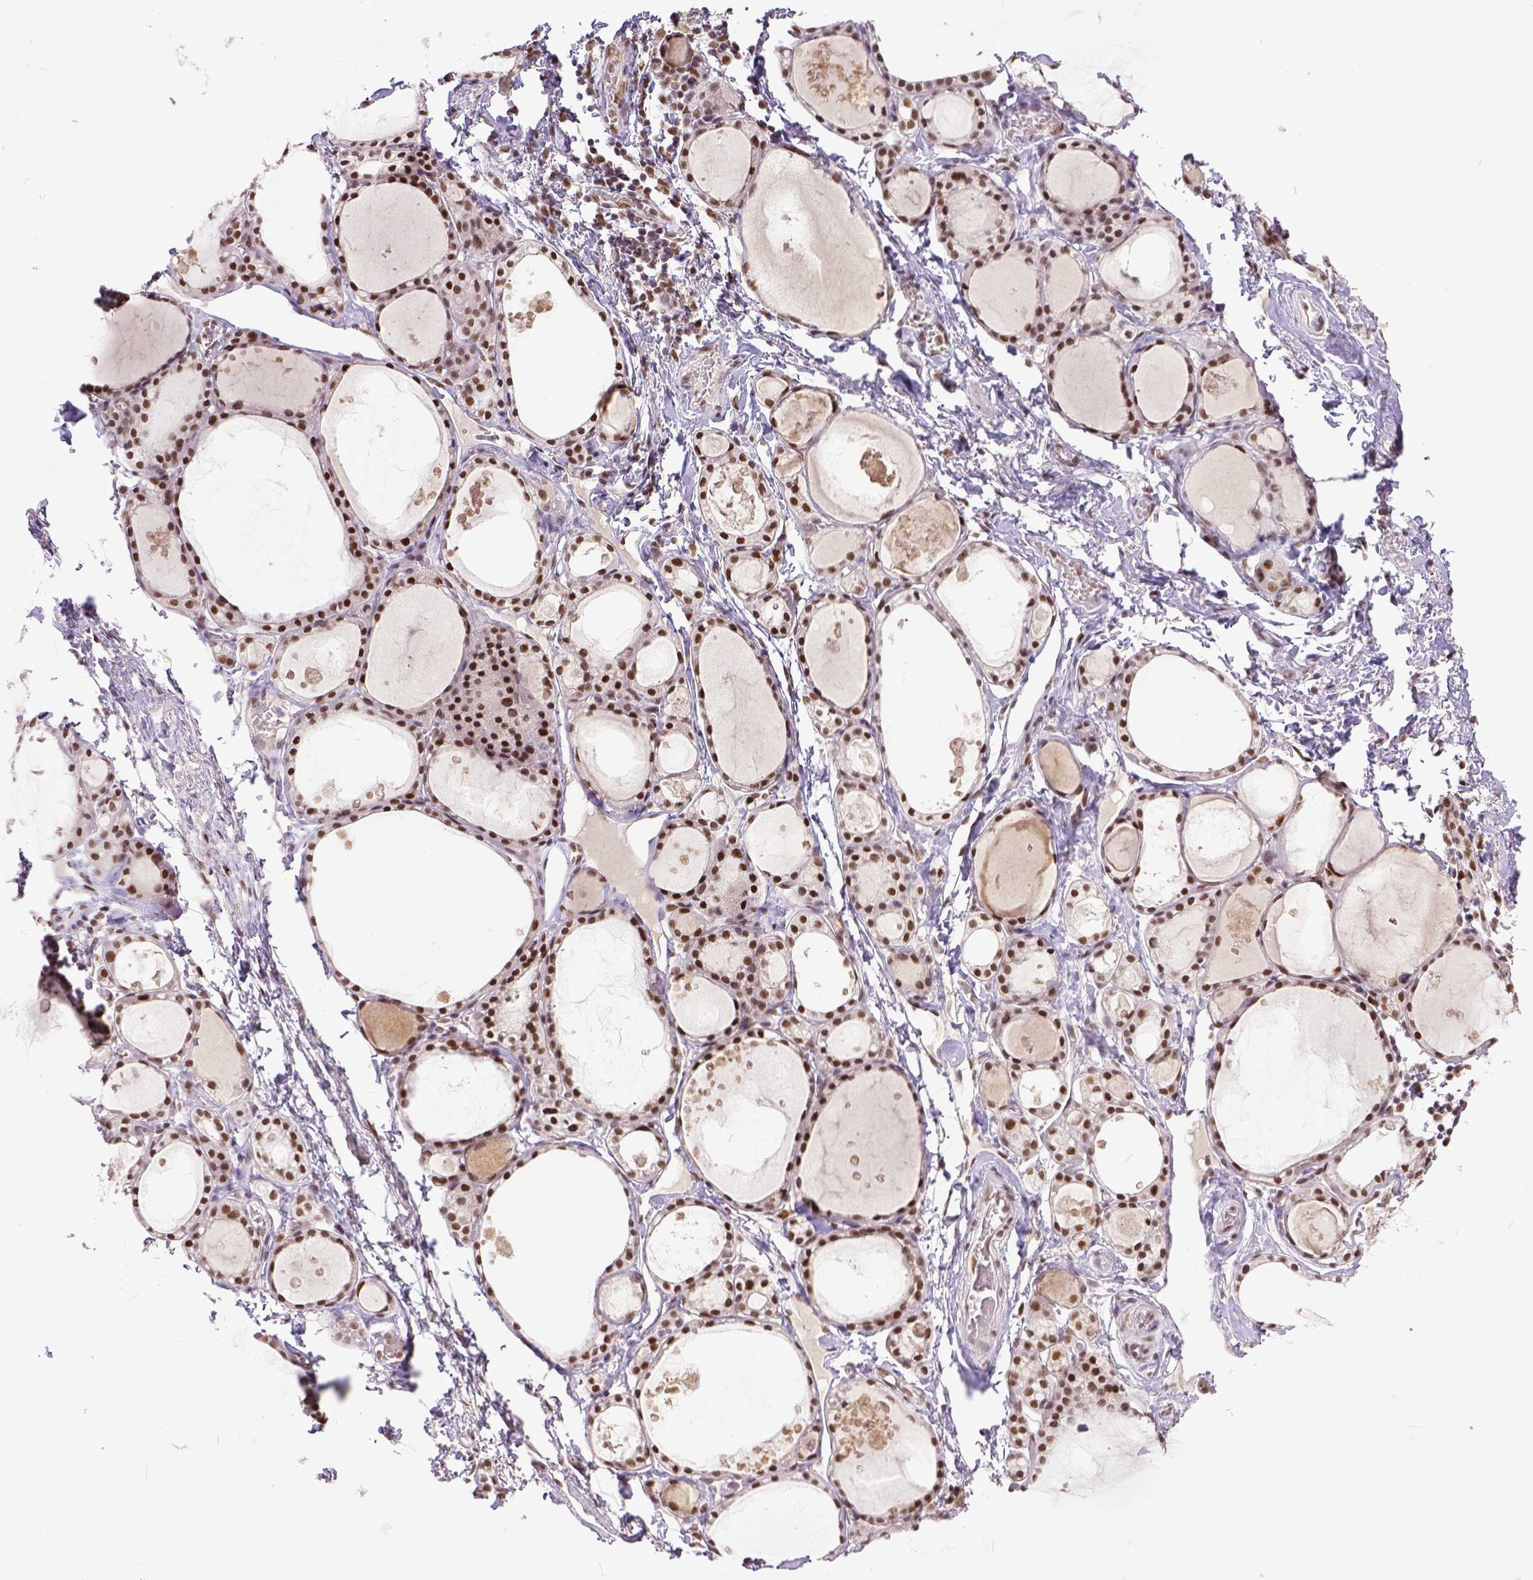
{"staining": {"intensity": "strong", "quantity": ">75%", "location": "nuclear"}, "tissue": "thyroid gland", "cell_type": "Glandular cells", "image_type": "normal", "snomed": [{"axis": "morphology", "description": "Normal tissue, NOS"}, {"axis": "topography", "description": "Thyroid gland"}], "caption": "Protein staining demonstrates strong nuclear expression in approximately >75% of glandular cells in normal thyroid gland.", "gene": "ERCC1", "patient": {"sex": "male", "age": 68}}